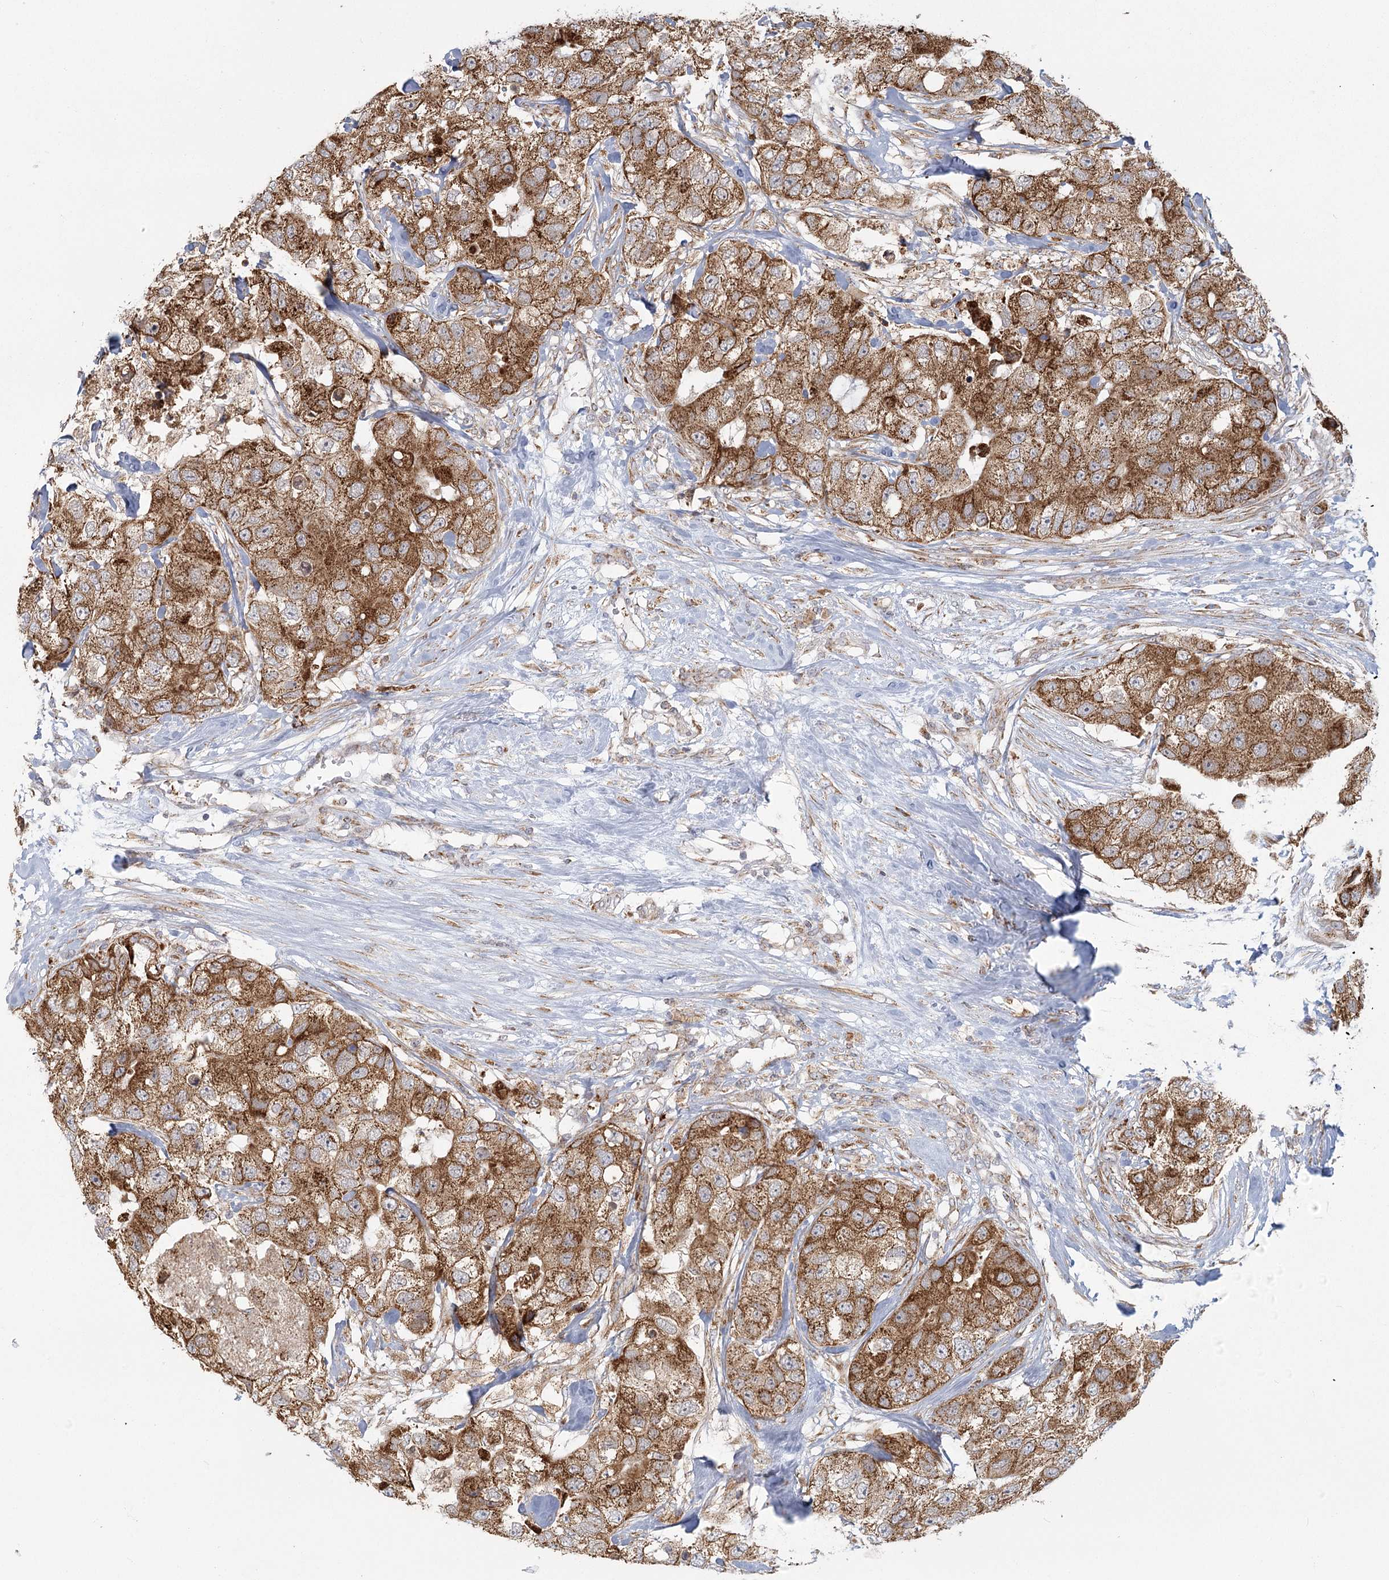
{"staining": {"intensity": "moderate", "quantity": ">75%", "location": "cytoplasmic/membranous"}, "tissue": "breast cancer", "cell_type": "Tumor cells", "image_type": "cancer", "snomed": [{"axis": "morphology", "description": "Duct carcinoma"}, {"axis": "topography", "description": "Breast"}], "caption": "There is medium levels of moderate cytoplasmic/membranous staining in tumor cells of breast cancer, as demonstrated by immunohistochemical staining (brown color).", "gene": "LACTB", "patient": {"sex": "female", "age": 62}}